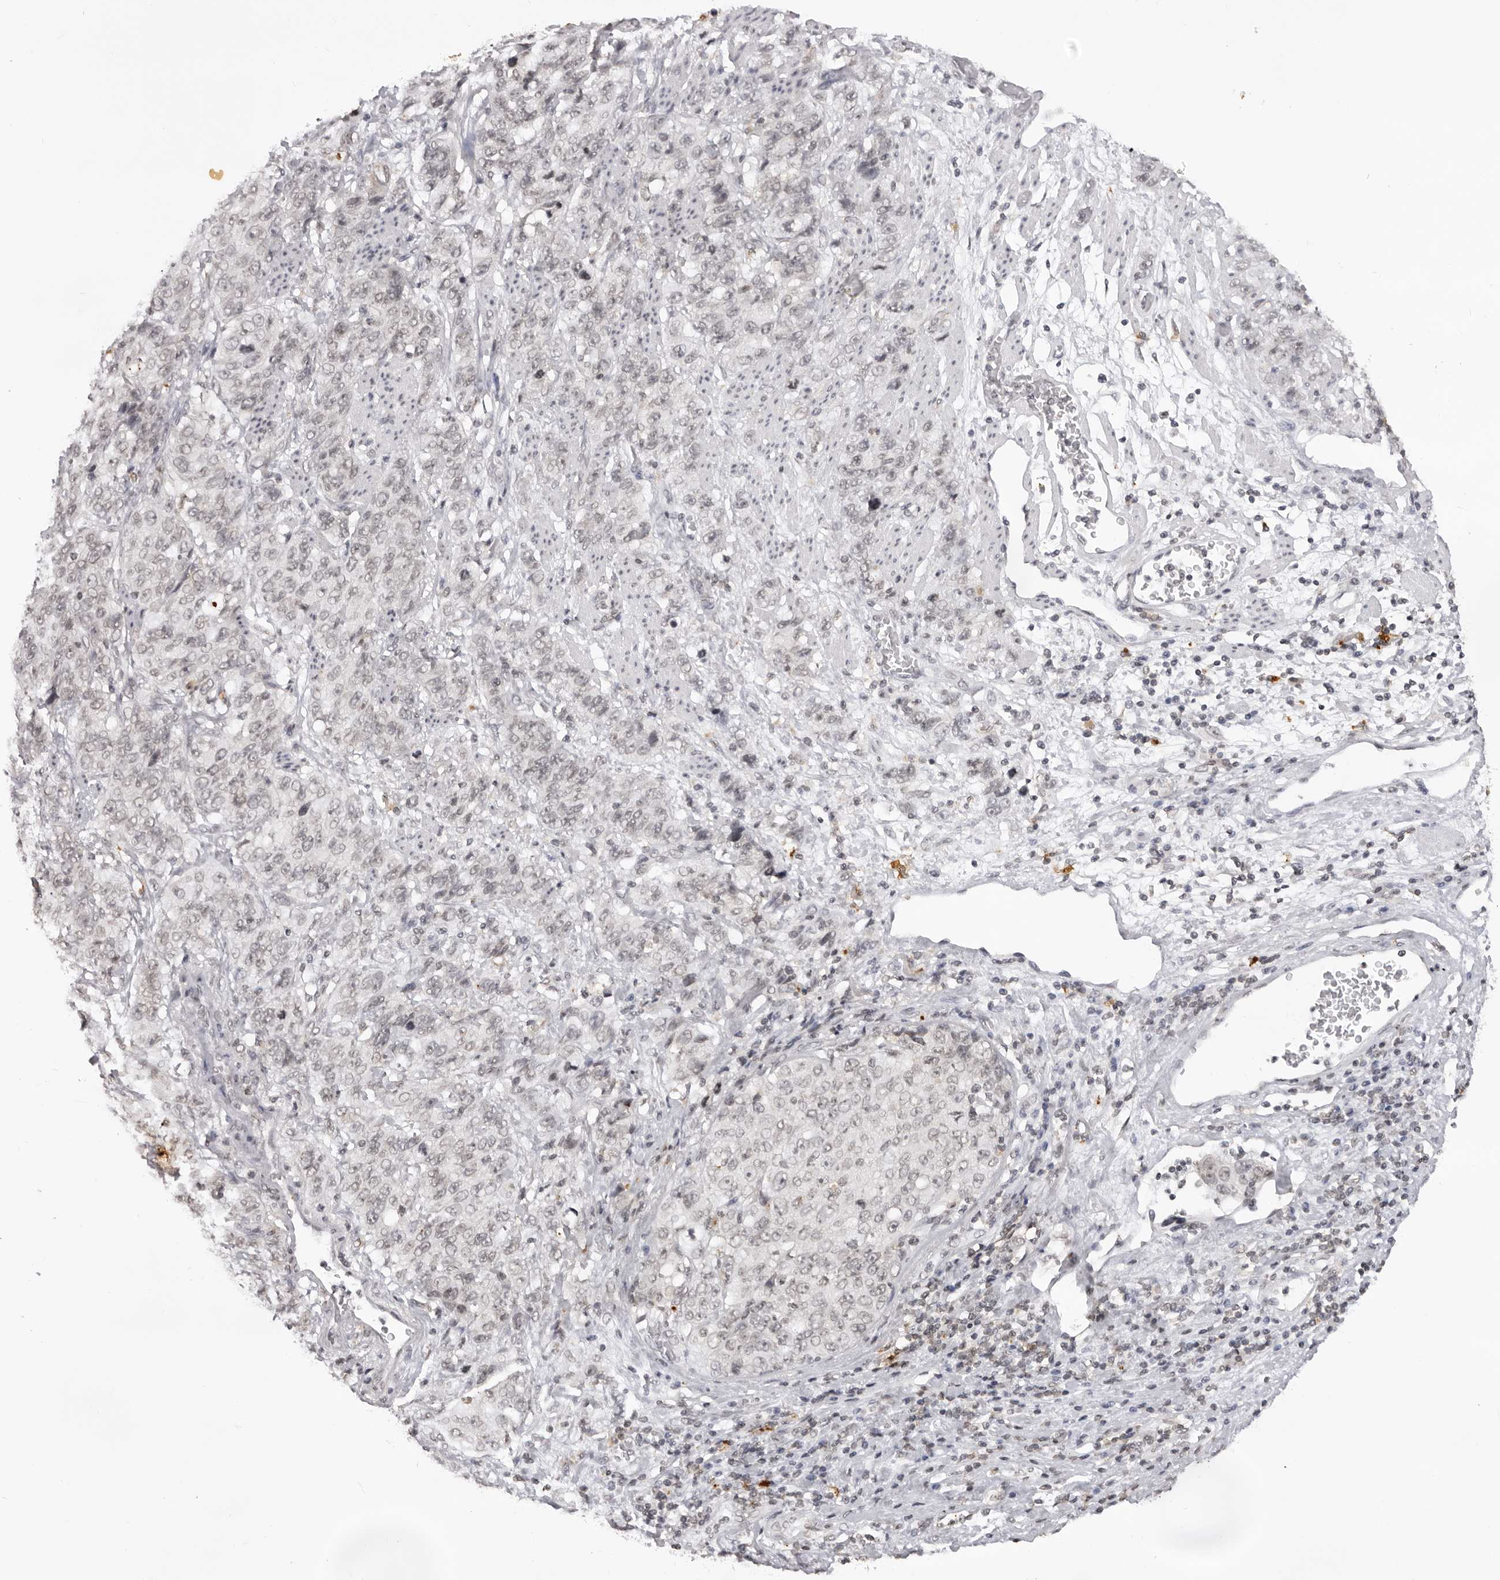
{"staining": {"intensity": "negative", "quantity": "none", "location": "none"}, "tissue": "stomach cancer", "cell_type": "Tumor cells", "image_type": "cancer", "snomed": [{"axis": "morphology", "description": "Adenocarcinoma, NOS"}, {"axis": "topography", "description": "Stomach"}], "caption": "Photomicrograph shows no protein positivity in tumor cells of stomach cancer (adenocarcinoma) tissue.", "gene": "NTM", "patient": {"sex": "male", "age": 48}}